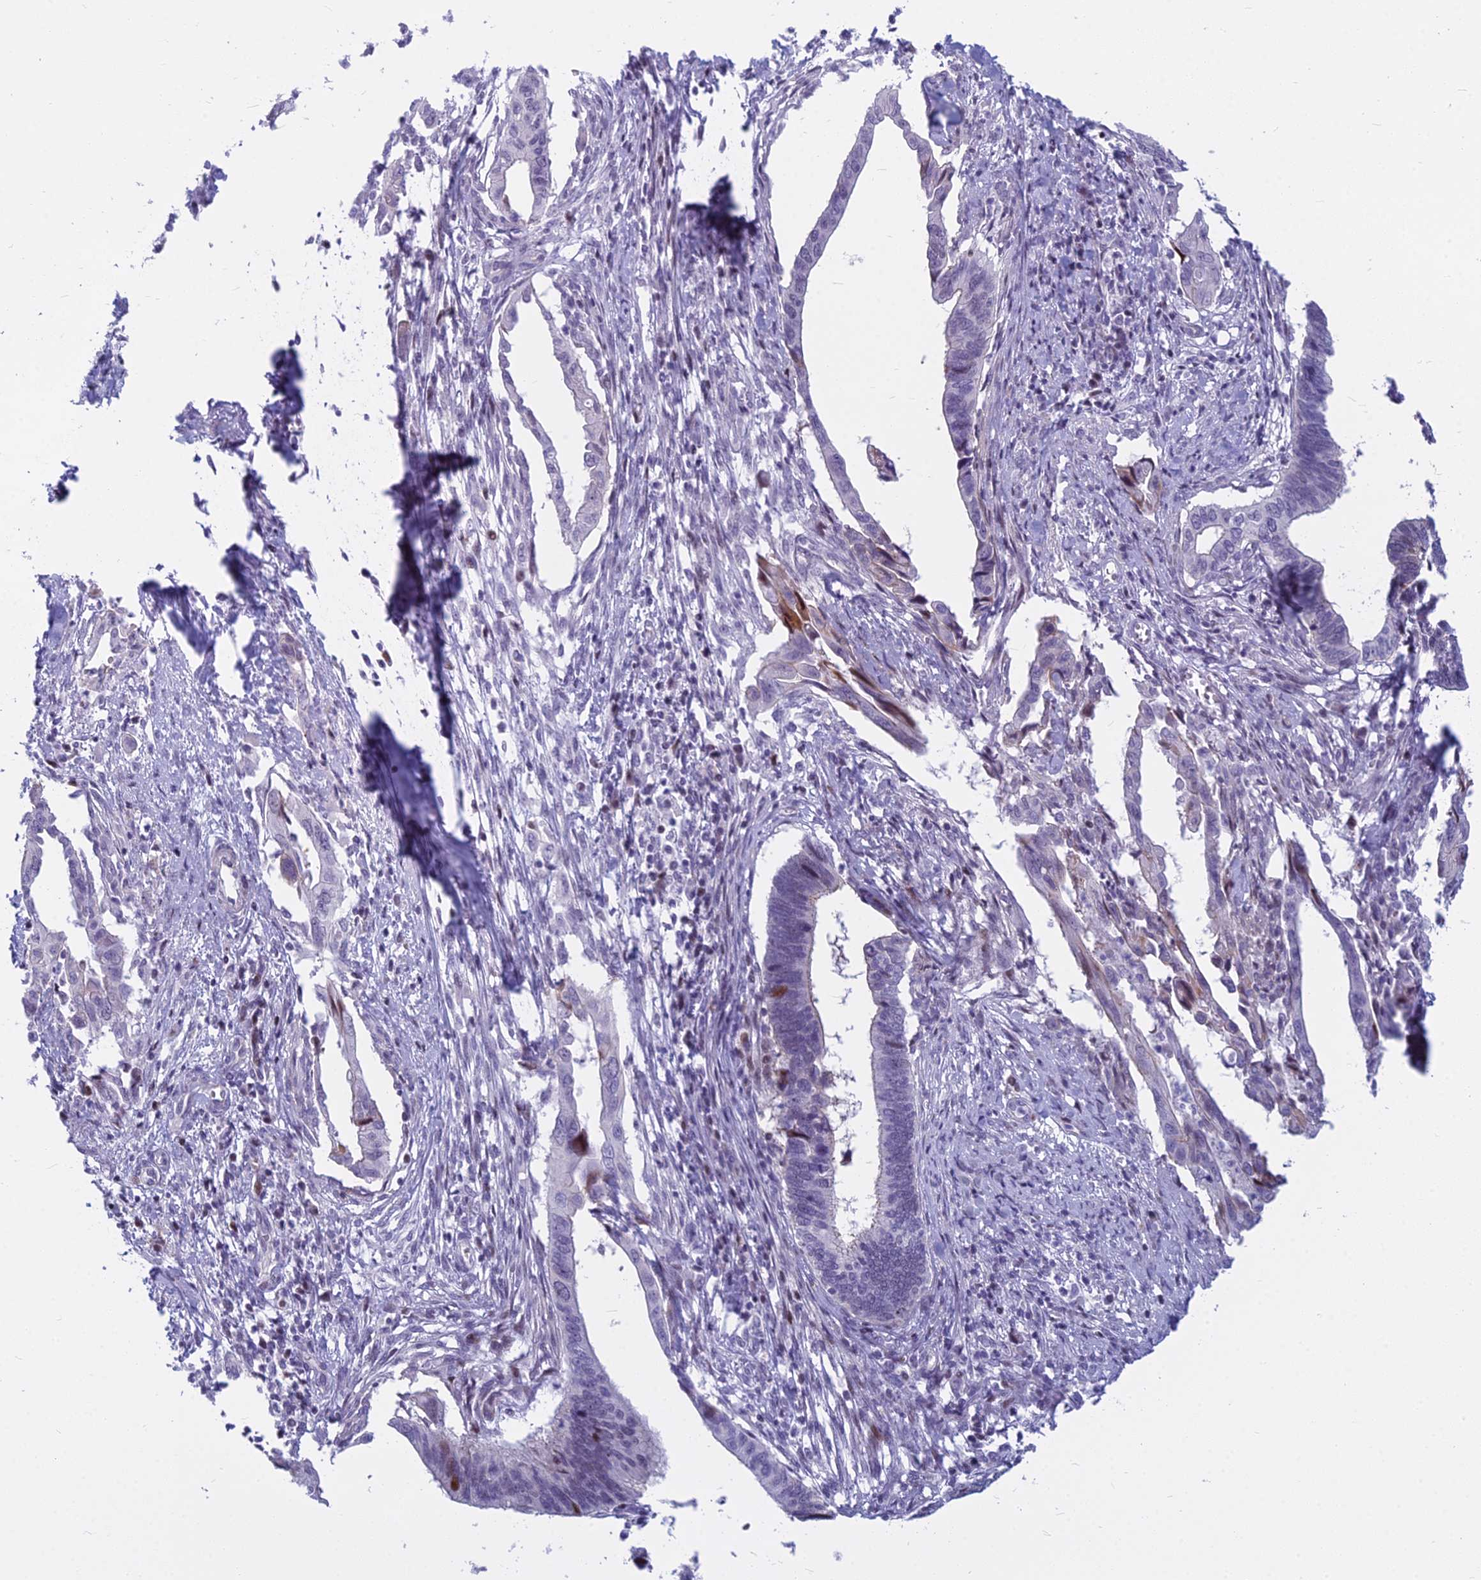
{"staining": {"intensity": "negative", "quantity": "none", "location": "none"}, "tissue": "cervical cancer", "cell_type": "Tumor cells", "image_type": "cancer", "snomed": [{"axis": "morphology", "description": "Adenocarcinoma, NOS"}, {"axis": "topography", "description": "Cervix"}], "caption": "Protein analysis of cervical cancer shows no significant expression in tumor cells.", "gene": "MYBPC2", "patient": {"sex": "female", "age": 42}}